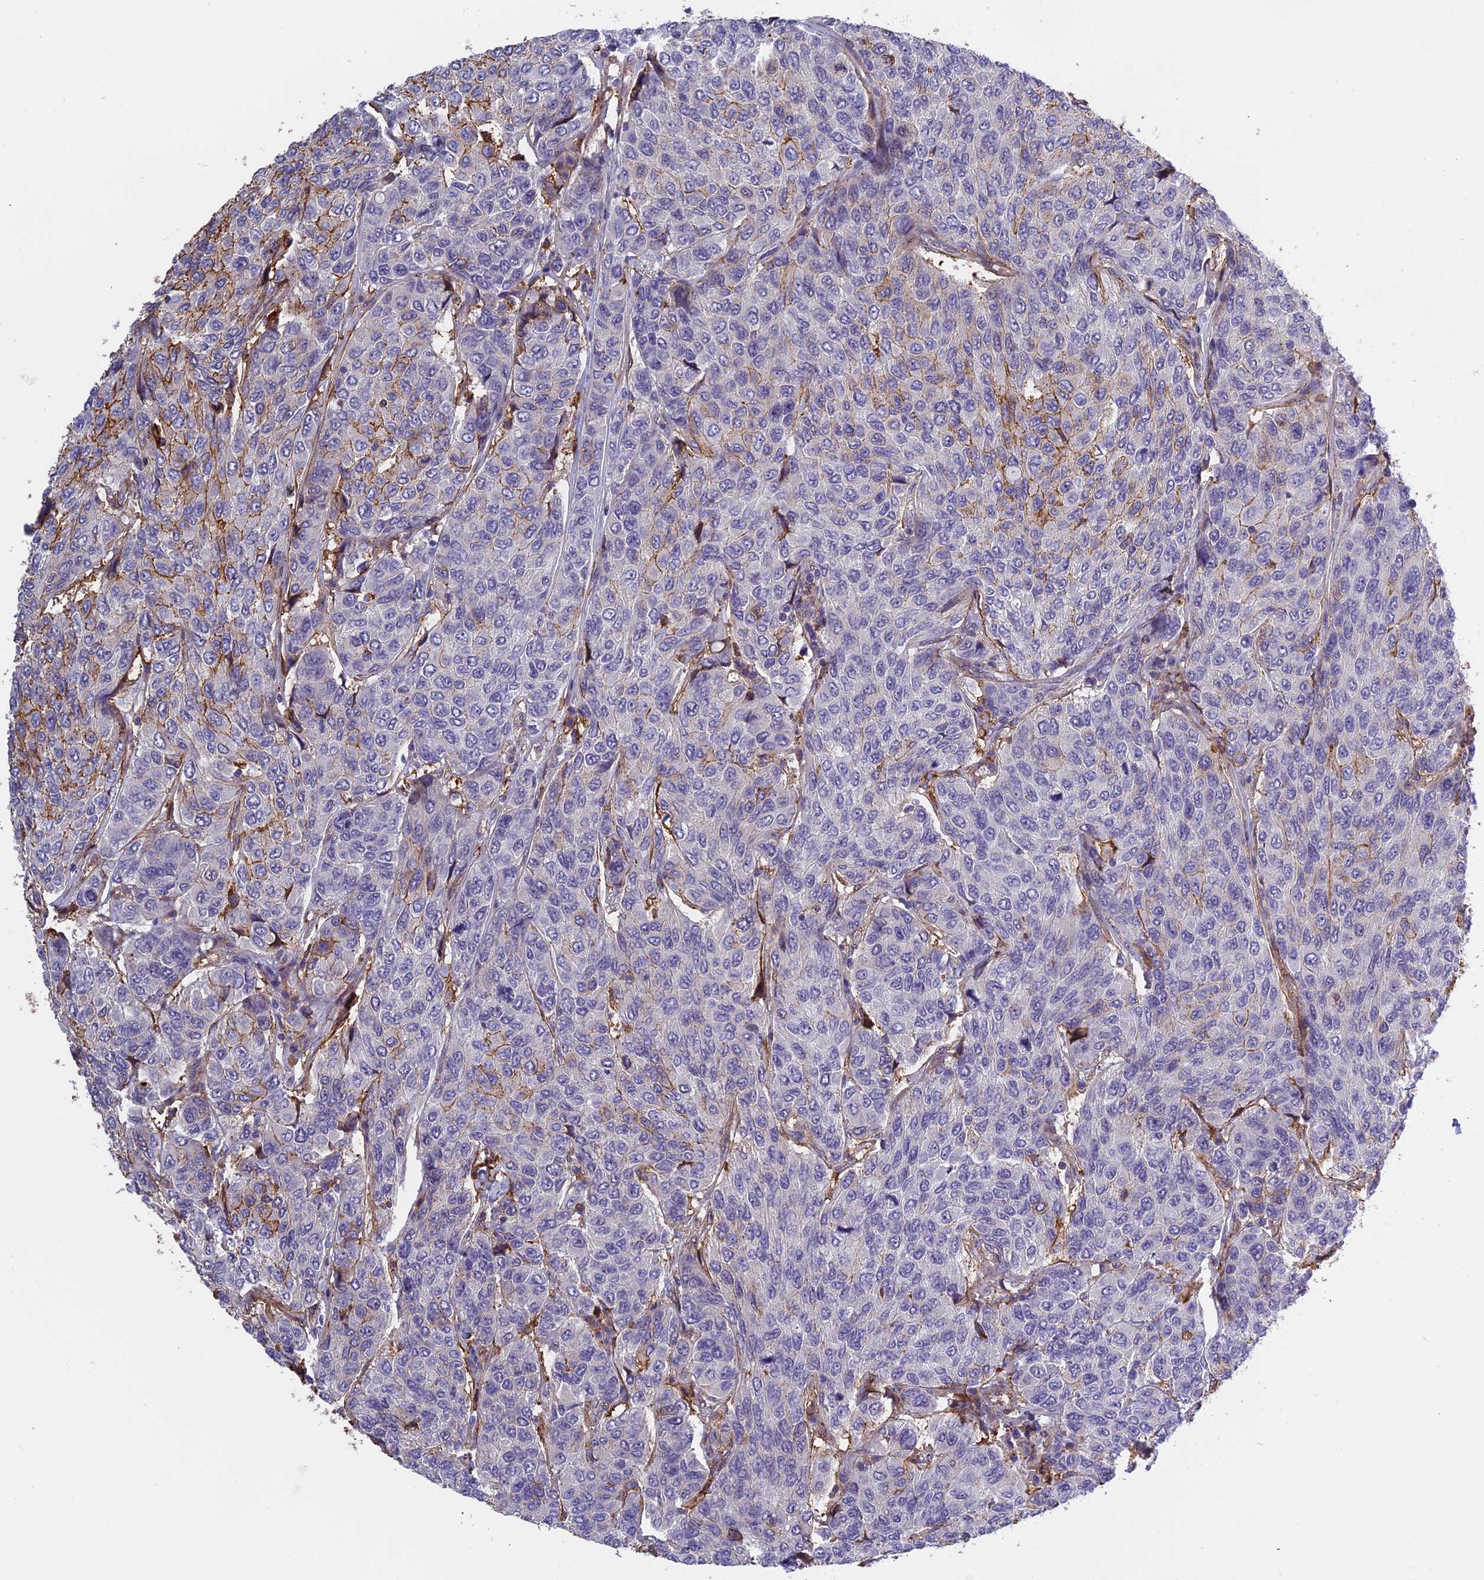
{"staining": {"intensity": "negative", "quantity": "none", "location": "none"}, "tissue": "breast cancer", "cell_type": "Tumor cells", "image_type": "cancer", "snomed": [{"axis": "morphology", "description": "Duct carcinoma"}, {"axis": "topography", "description": "Breast"}], "caption": "Photomicrograph shows no significant protein staining in tumor cells of infiltrating ductal carcinoma (breast).", "gene": "TMEM255B", "patient": {"sex": "female", "age": 55}}